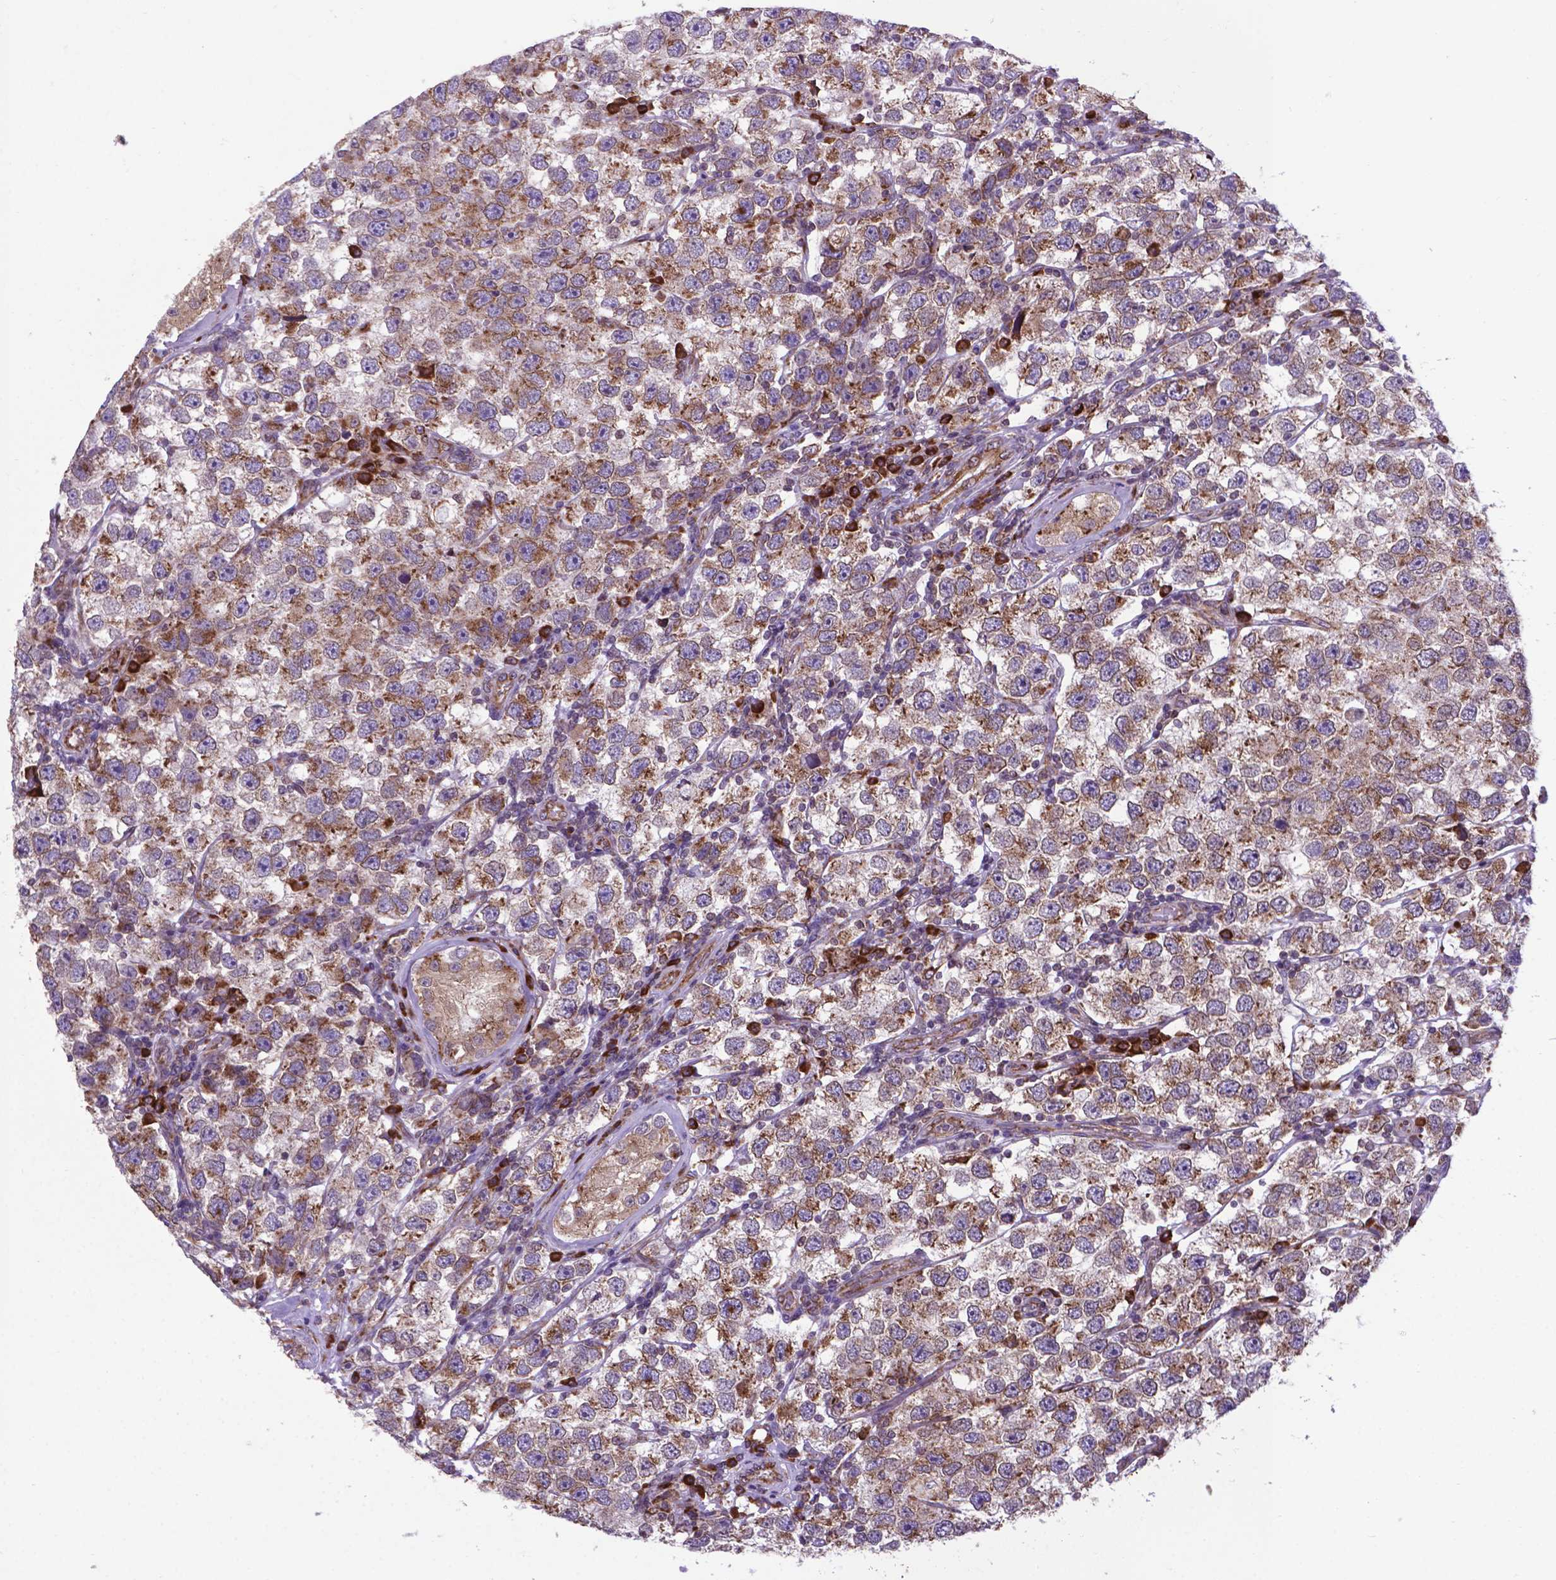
{"staining": {"intensity": "moderate", "quantity": ">75%", "location": "cytoplasmic/membranous"}, "tissue": "testis cancer", "cell_type": "Tumor cells", "image_type": "cancer", "snomed": [{"axis": "morphology", "description": "Seminoma, NOS"}, {"axis": "topography", "description": "Testis"}], "caption": "Testis seminoma tissue exhibits moderate cytoplasmic/membranous positivity in about >75% of tumor cells", "gene": "WDR83OS", "patient": {"sex": "male", "age": 26}}